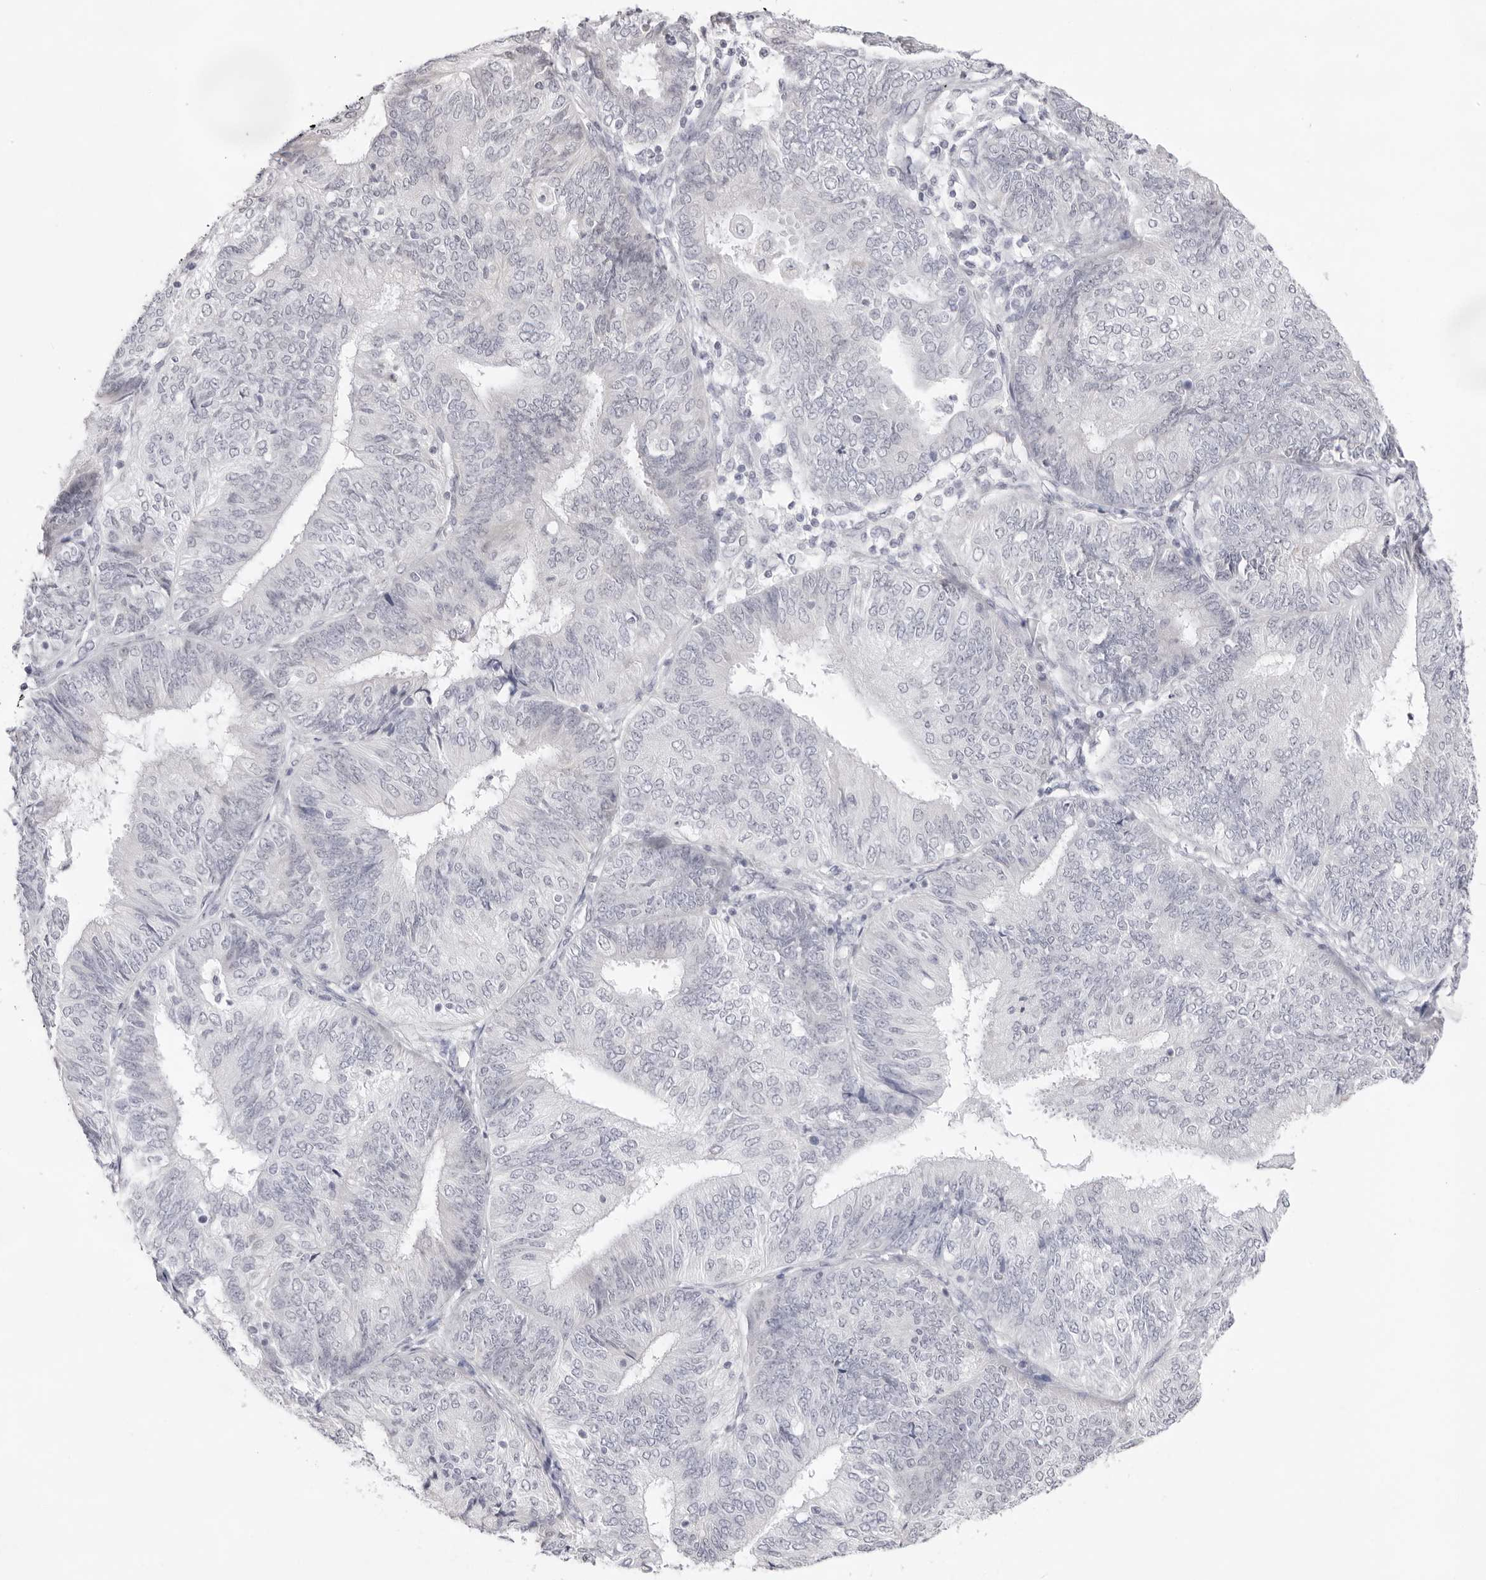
{"staining": {"intensity": "negative", "quantity": "none", "location": "none"}, "tissue": "endometrial cancer", "cell_type": "Tumor cells", "image_type": "cancer", "snomed": [{"axis": "morphology", "description": "Adenocarcinoma, NOS"}, {"axis": "topography", "description": "Endometrium"}], "caption": "An immunohistochemistry (IHC) histopathology image of endometrial adenocarcinoma is shown. There is no staining in tumor cells of endometrial adenocarcinoma.", "gene": "FDPS", "patient": {"sex": "female", "age": 58}}